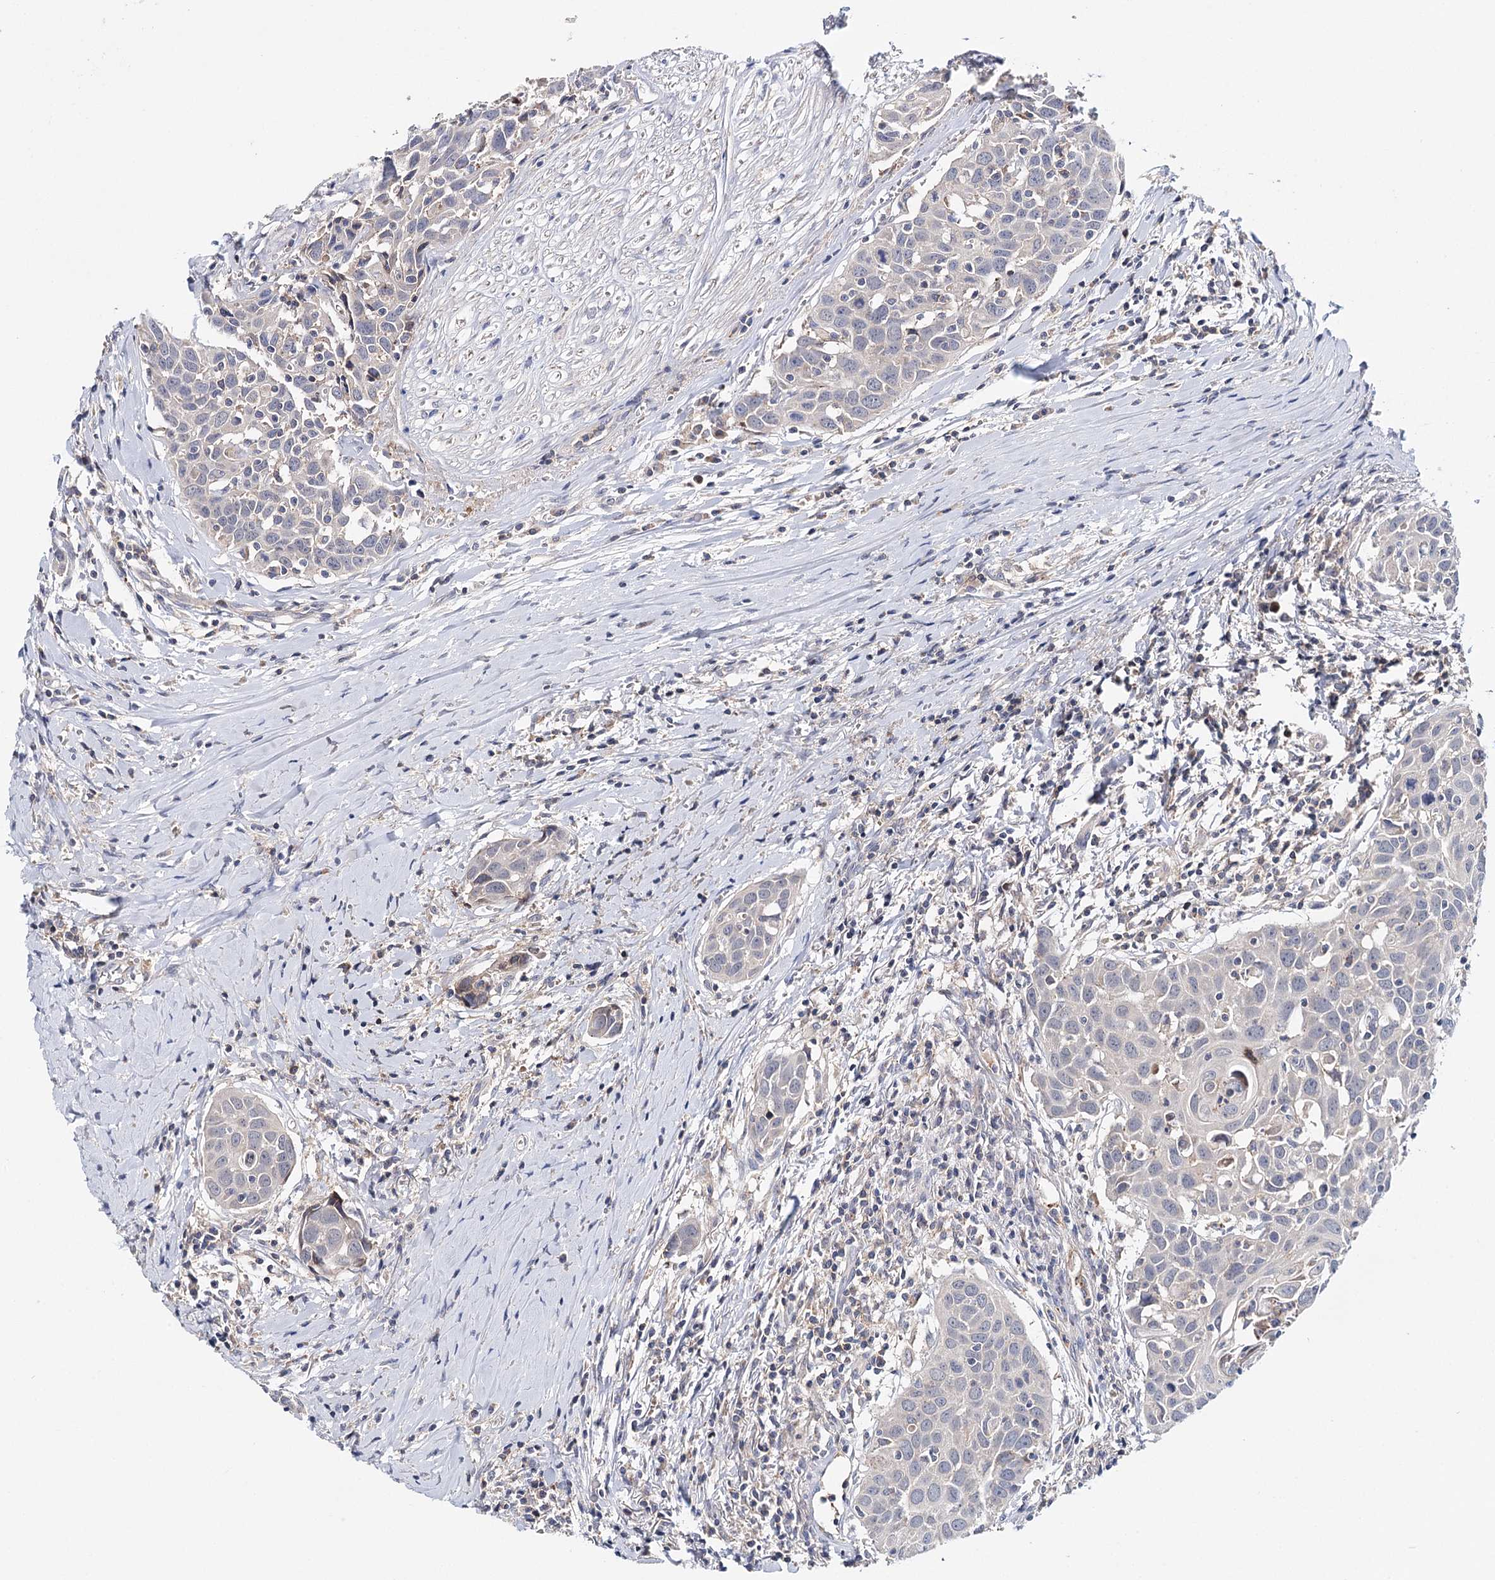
{"staining": {"intensity": "negative", "quantity": "none", "location": "none"}, "tissue": "head and neck cancer", "cell_type": "Tumor cells", "image_type": "cancer", "snomed": [{"axis": "morphology", "description": "Squamous cell carcinoma, NOS"}, {"axis": "topography", "description": "Oral tissue"}, {"axis": "topography", "description": "Head-Neck"}], "caption": "Histopathology image shows no significant protein positivity in tumor cells of squamous cell carcinoma (head and neck).", "gene": "CFAP46", "patient": {"sex": "female", "age": 50}}